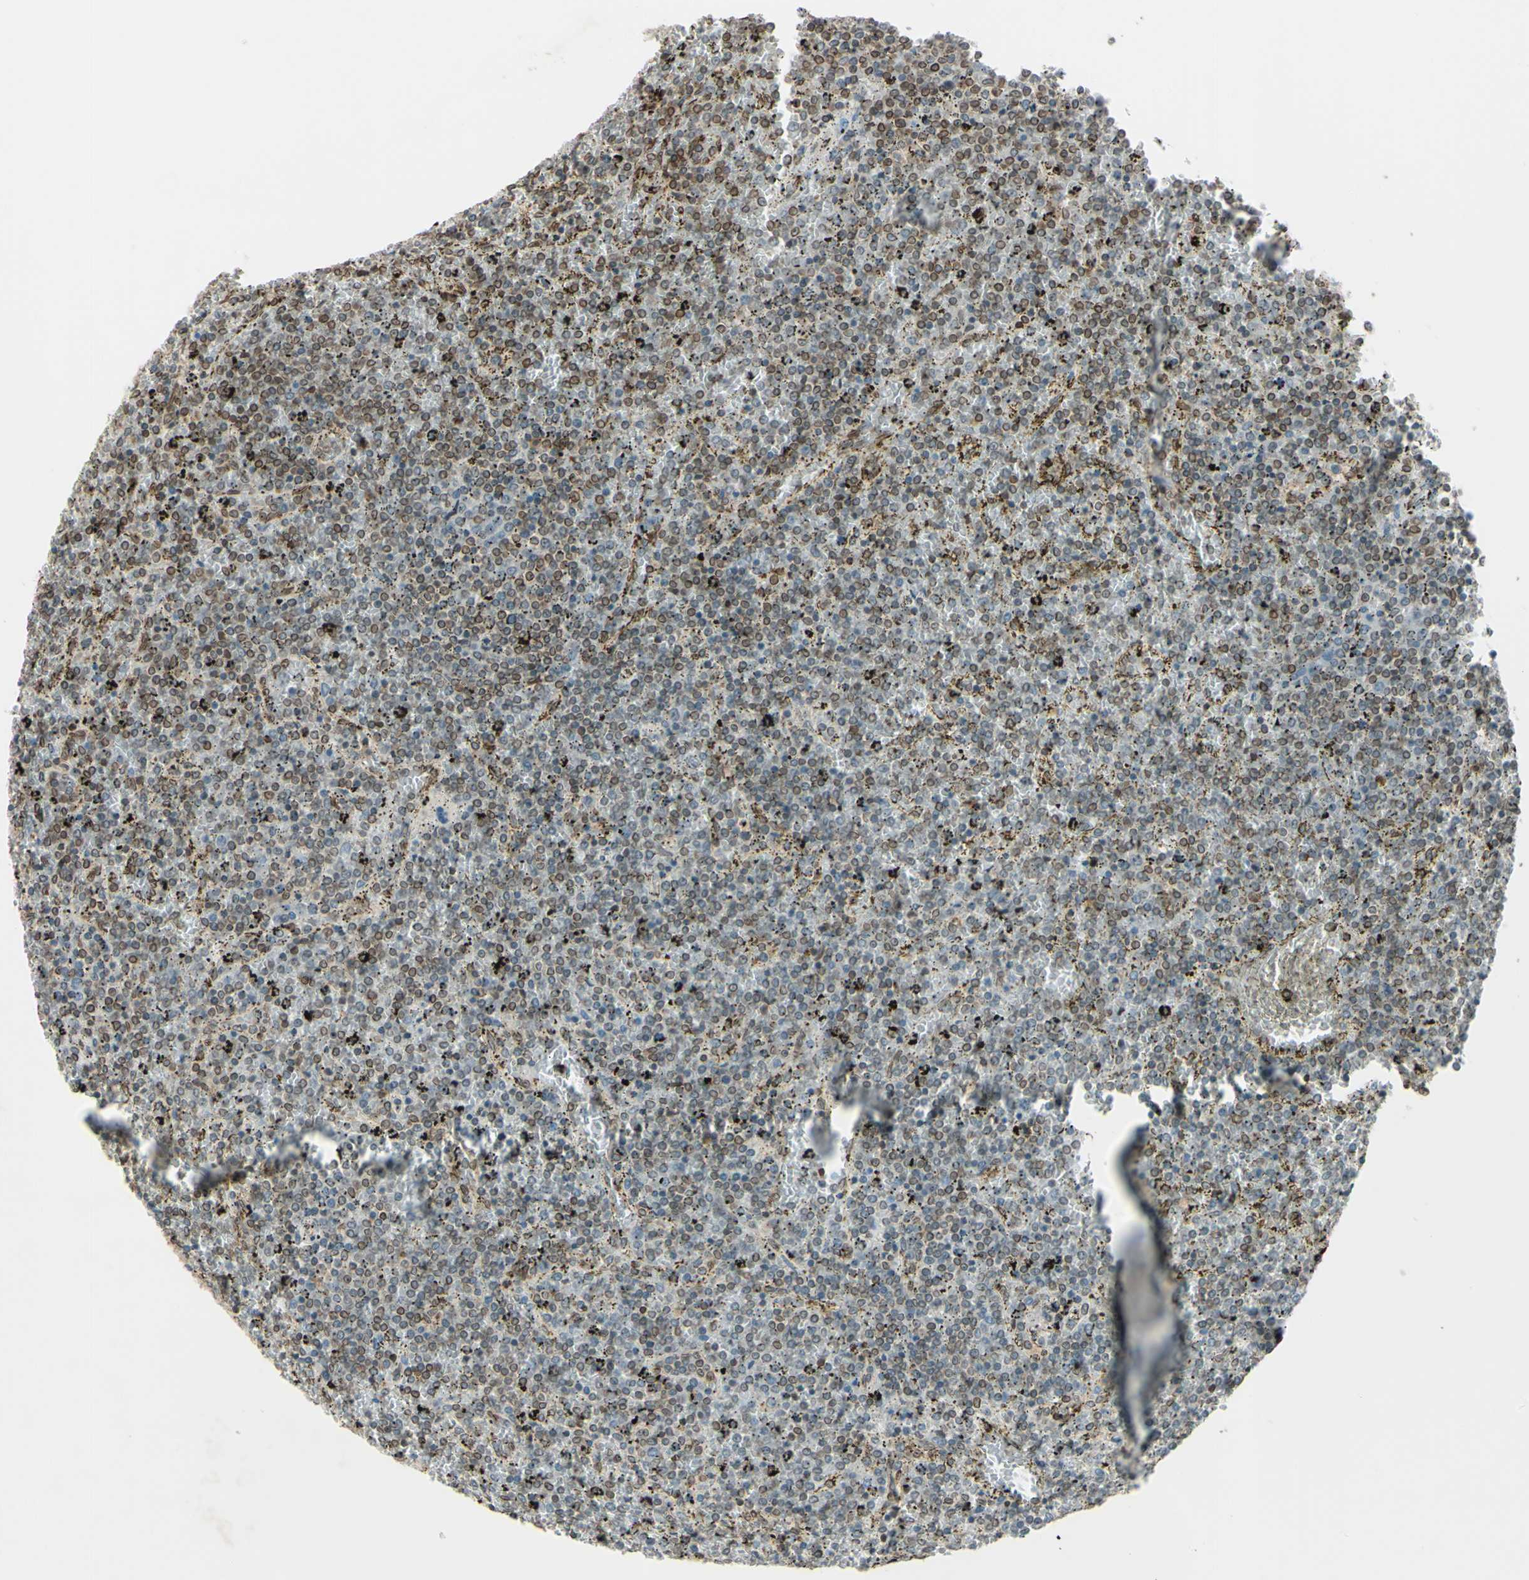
{"staining": {"intensity": "weak", "quantity": "25%-75%", "location": "nuclear"}, "tissue": "lymphoma", "cell_type": "Tumor cells", "image_type": "cancer", "snomed": [{"axis": "morphology", "description": "Malignant lymphoma, non-Hodgkin's type, Low grade"}, {"axis": "topography", "description": "Spleen"}], "caption": "Malignant lymphoma, non-Hodgkin's type (low-grade) stained with a protein marker exhibits weak staining in tumor cells.", "gene": "MLF2", "patient": {"sex": "female", "age": 77}}